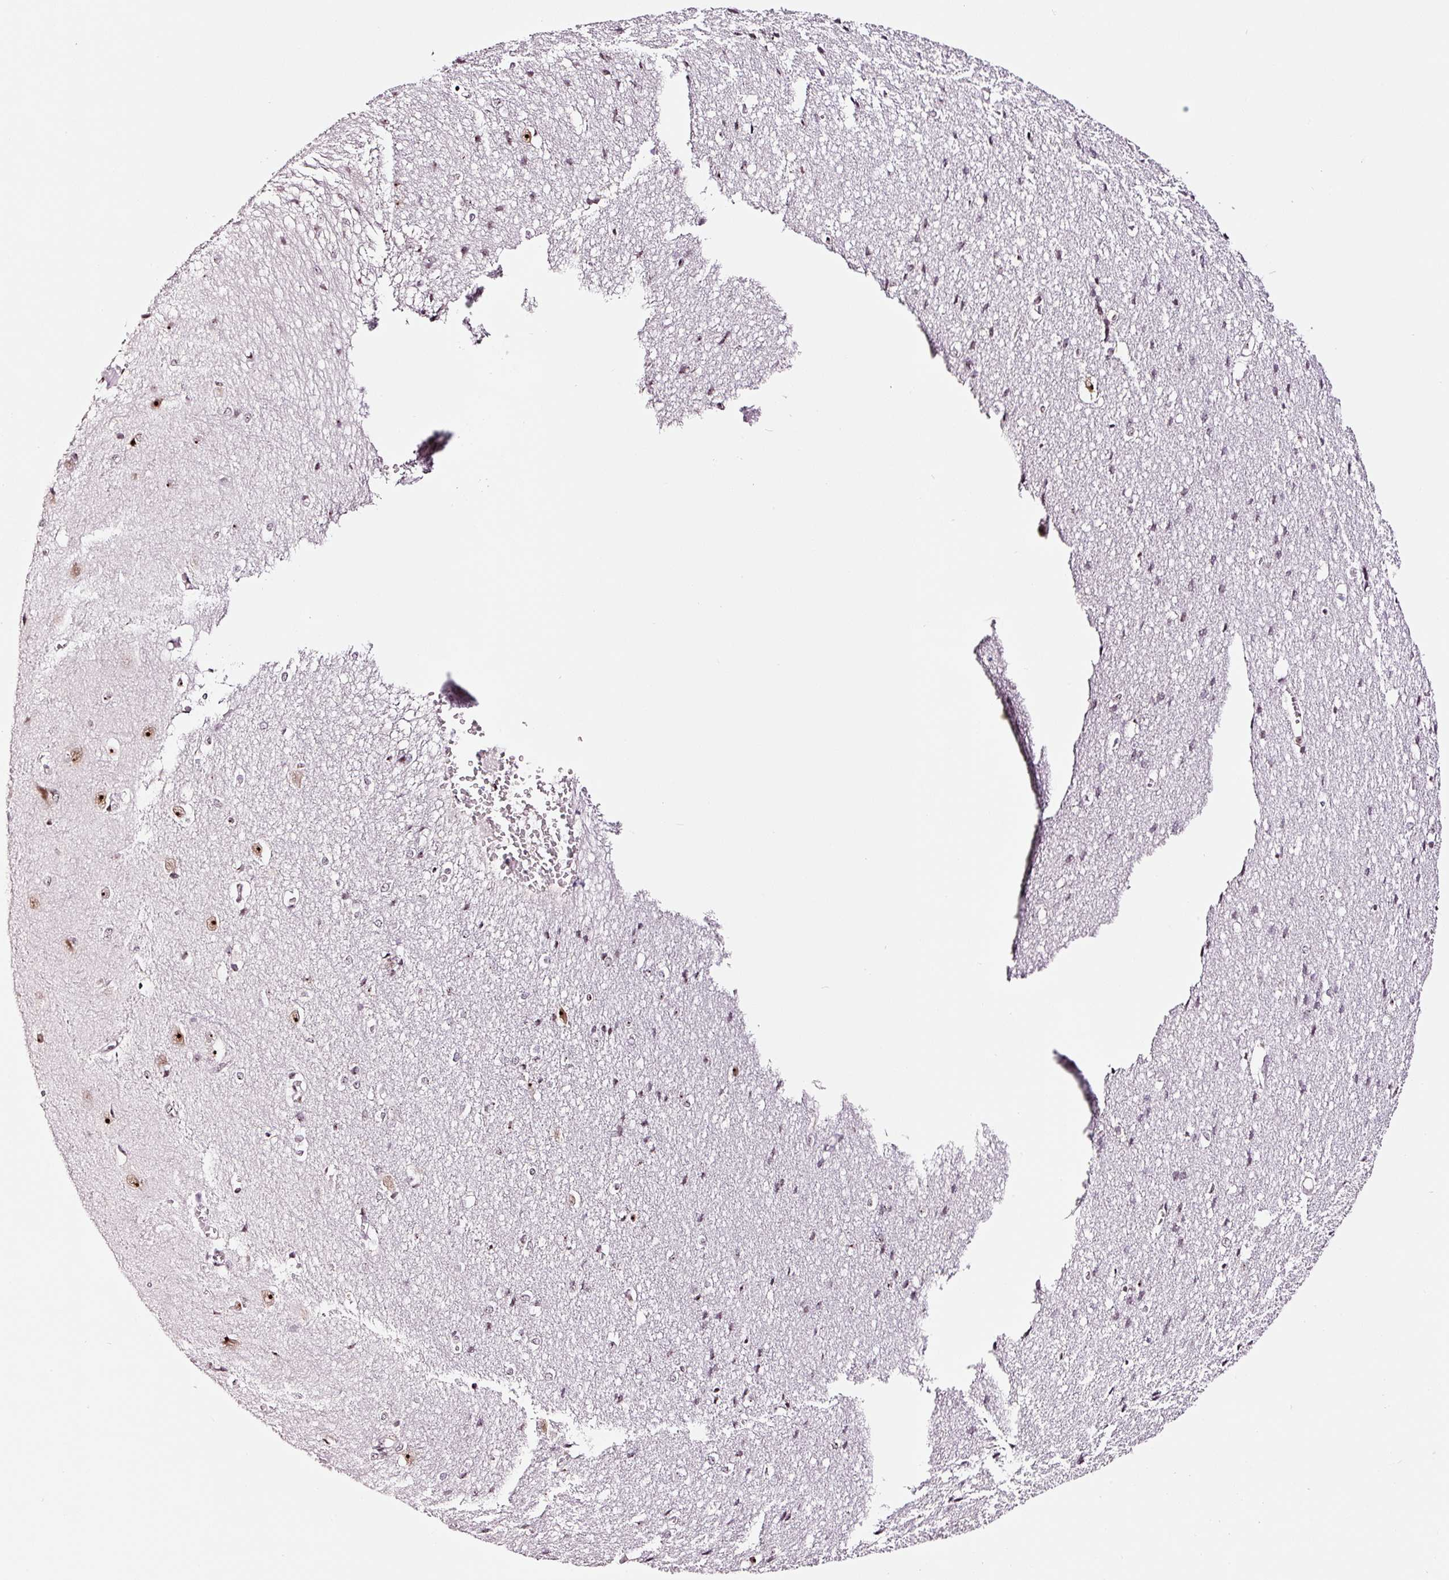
{"staining": {"intensity": "negative", "quantity": "none", "location": "none"}, "tissue": "cerebral cortex", "cell_type": "Endothelial cells", "image_type": "normal", "snomed": [{"axis": "morphology", "description": "Normal tissue, NOS"}, {"axis": "topography", "description": "Cerebral cortex"}], "caption": "Normal cerebral cortex was stained to show a protein in brown. There is no significant staining in endothelial cells. The staining was performed using DAB (3,3'-diaminobenzidine) to visualize the protein expression in brown, while the nuclei were stained in blue with hematoxylin (Magnification: 20x).", "gene": "GNL3", "patient": {"sex": "male", "age": 37}}